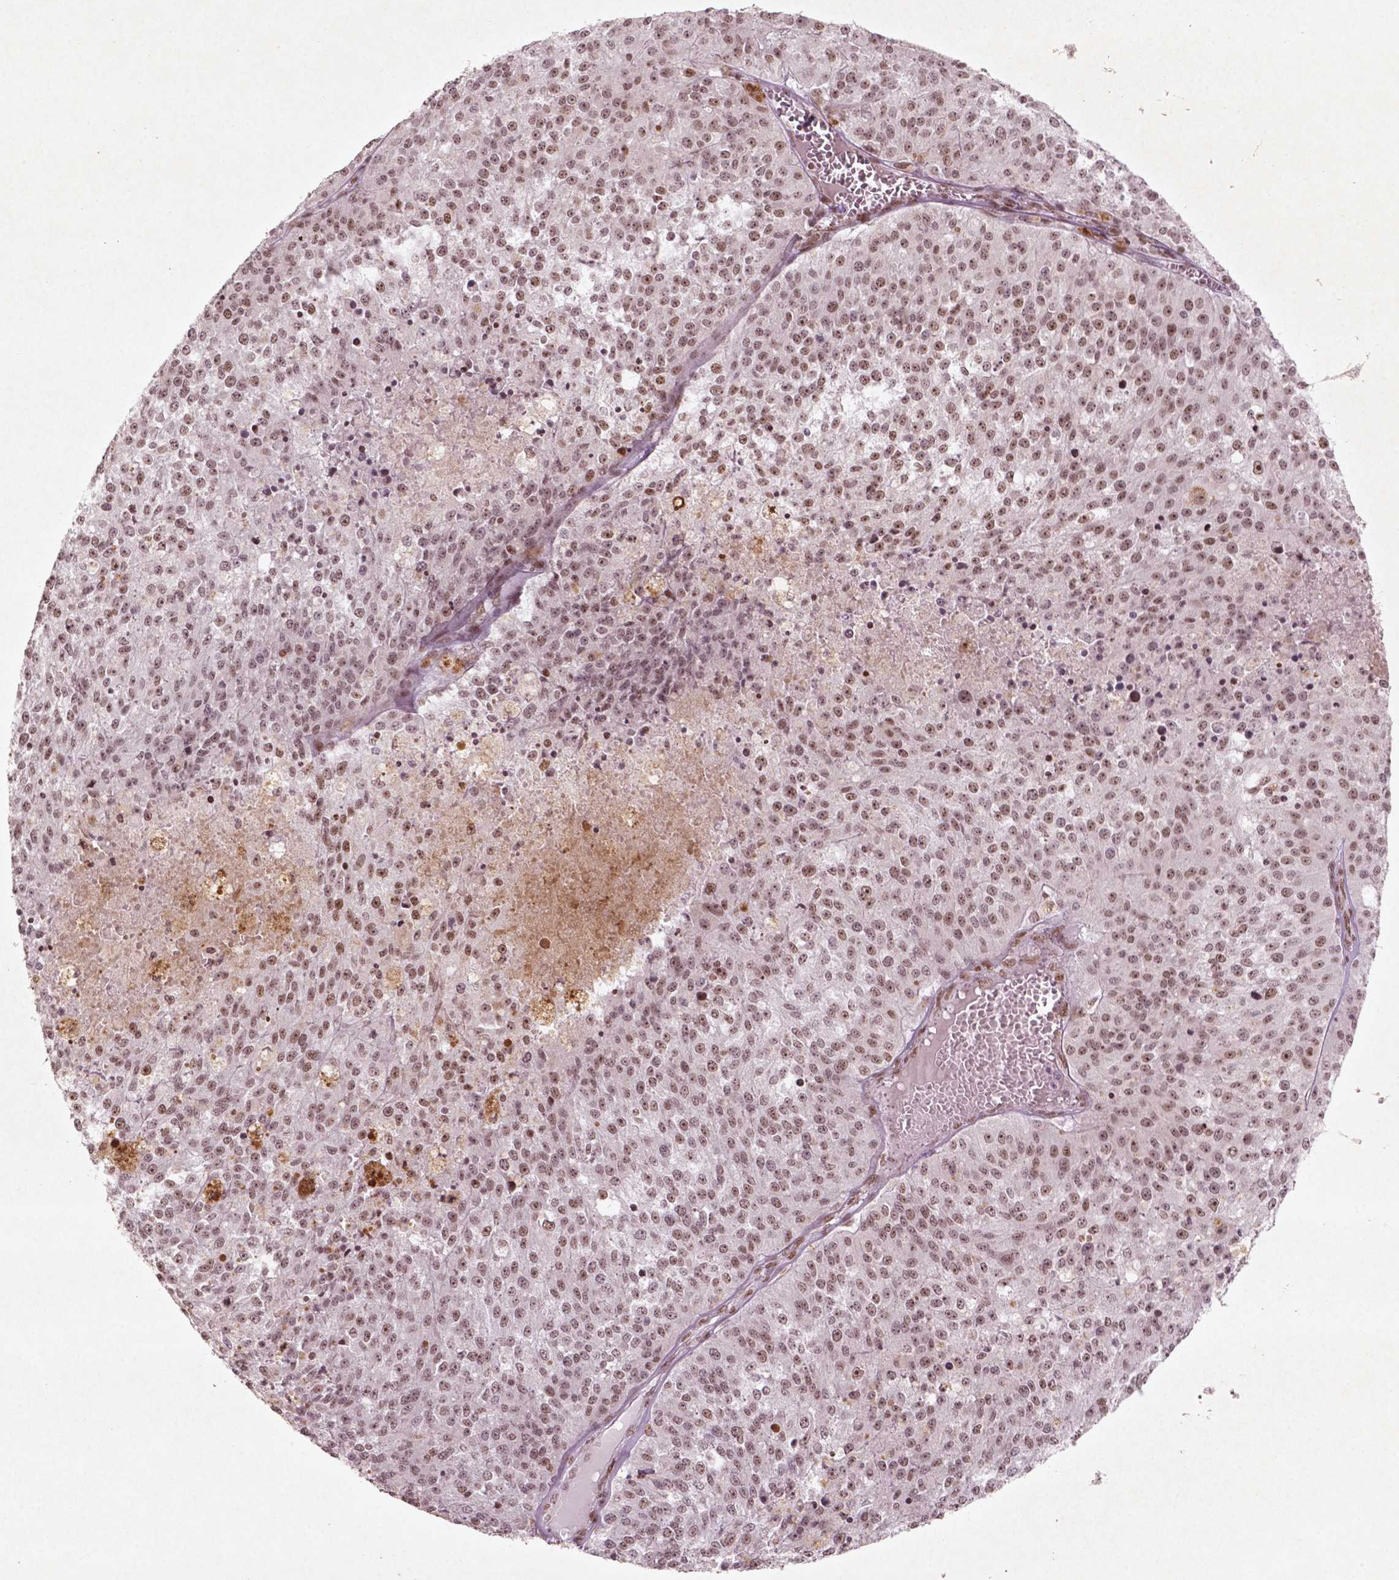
{"staining": {"intensity": "weak", "quantity": ">75%", "location": "nuclear"}, "tissue": "melanoma", "cell_type": "Tumor cells", "image_type": "cancer", "snomed": [{"axis": "morphology", "description": "Malignant melanoma, Metastatic site"}, {"axis": "topography", "description": "Lymph node"}], "caption": "This is a photomicrograph of immunohistochemistry staining of melanoma, which shows weak positivity in the nuclear of tumor cells.", "gene": "HMG20B", "patient": {"sex": "female", "age": 64}}